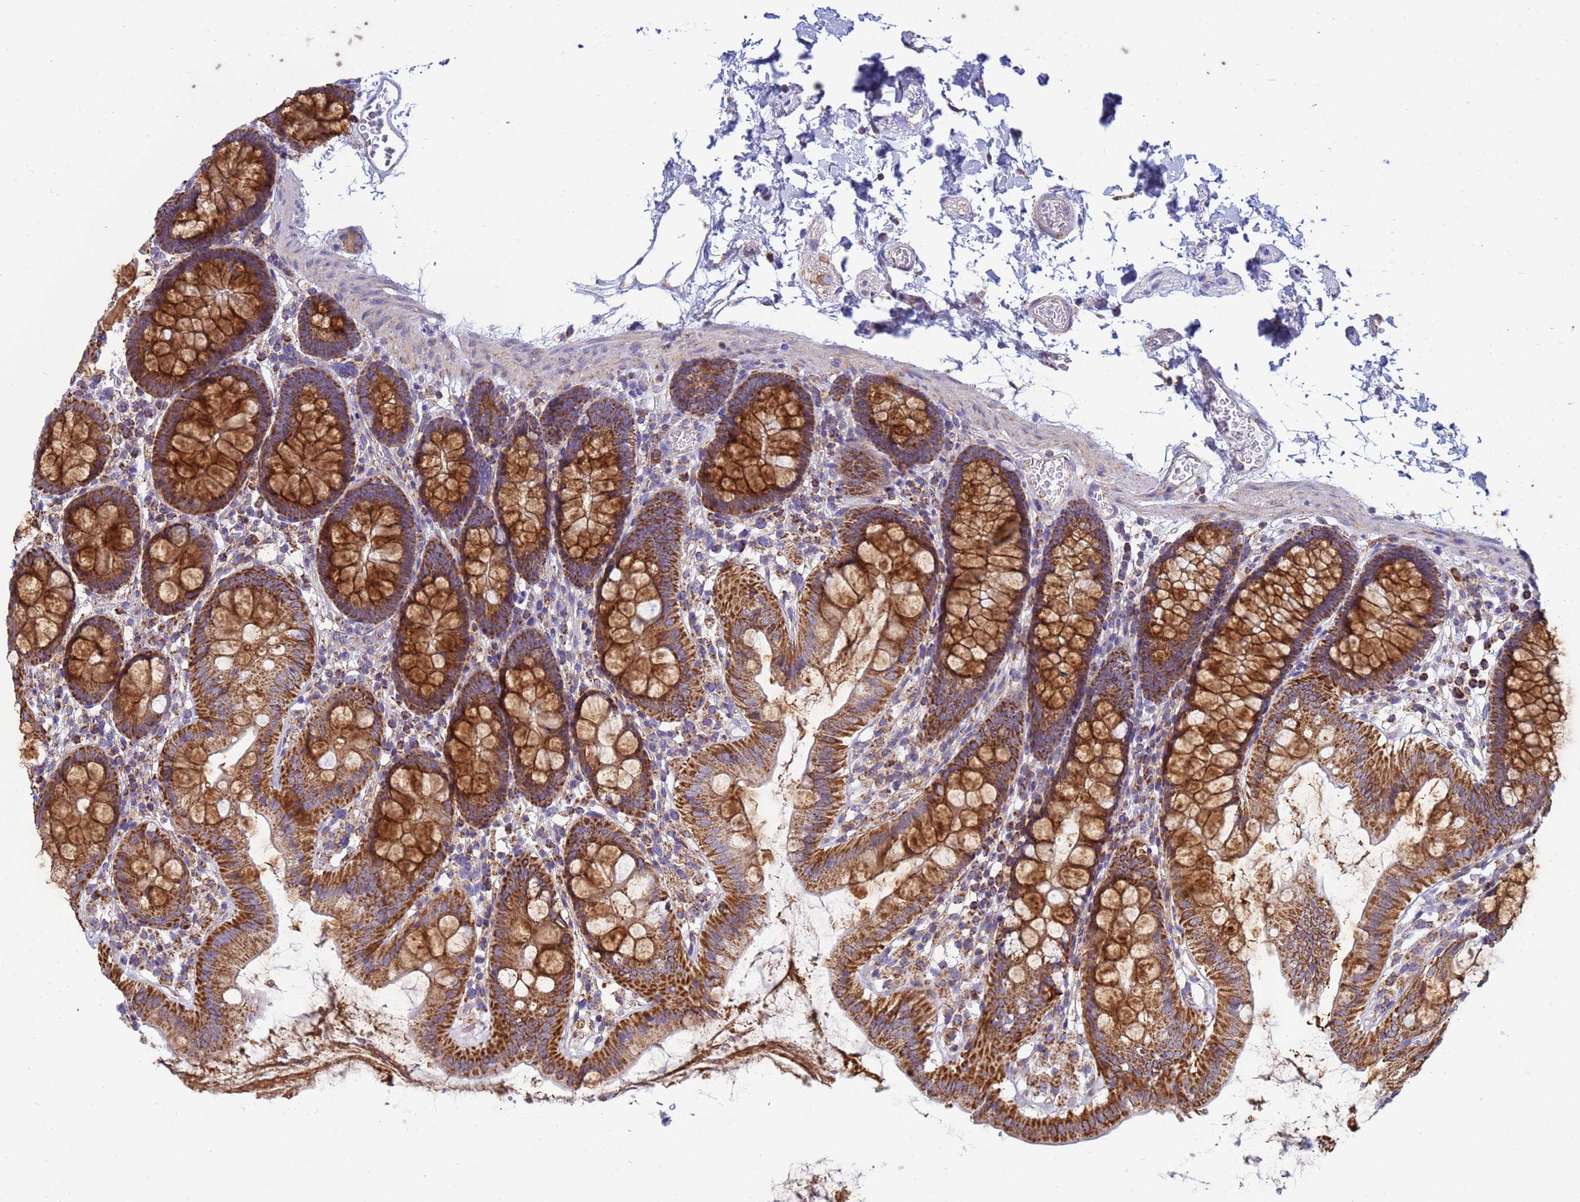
{"staining": {"intensity": "moderate", "quantity": "<25%", "location": "cytoplasmic/membranous"}, "tissue": "colon", "cell_type": "Endothelial cells", "image_type": "normal", "snomed": [{"axis": "morphology", "description": "Normal tissue, NOS"}, {"axis": "topography", "description": "Colon"}], "caption": "Colon stained with DAB (3,3'-diaminobenzidine) immunohistochemistry demonstrates low levels of moderate cytoplasmic/membranous staining in about <25% of endothelial cells. Ihc stains the protein of interest in brown and the nuclei are stained blue.", "gene": "COQ4", "patient": {"sex": "male", "age": 75}}